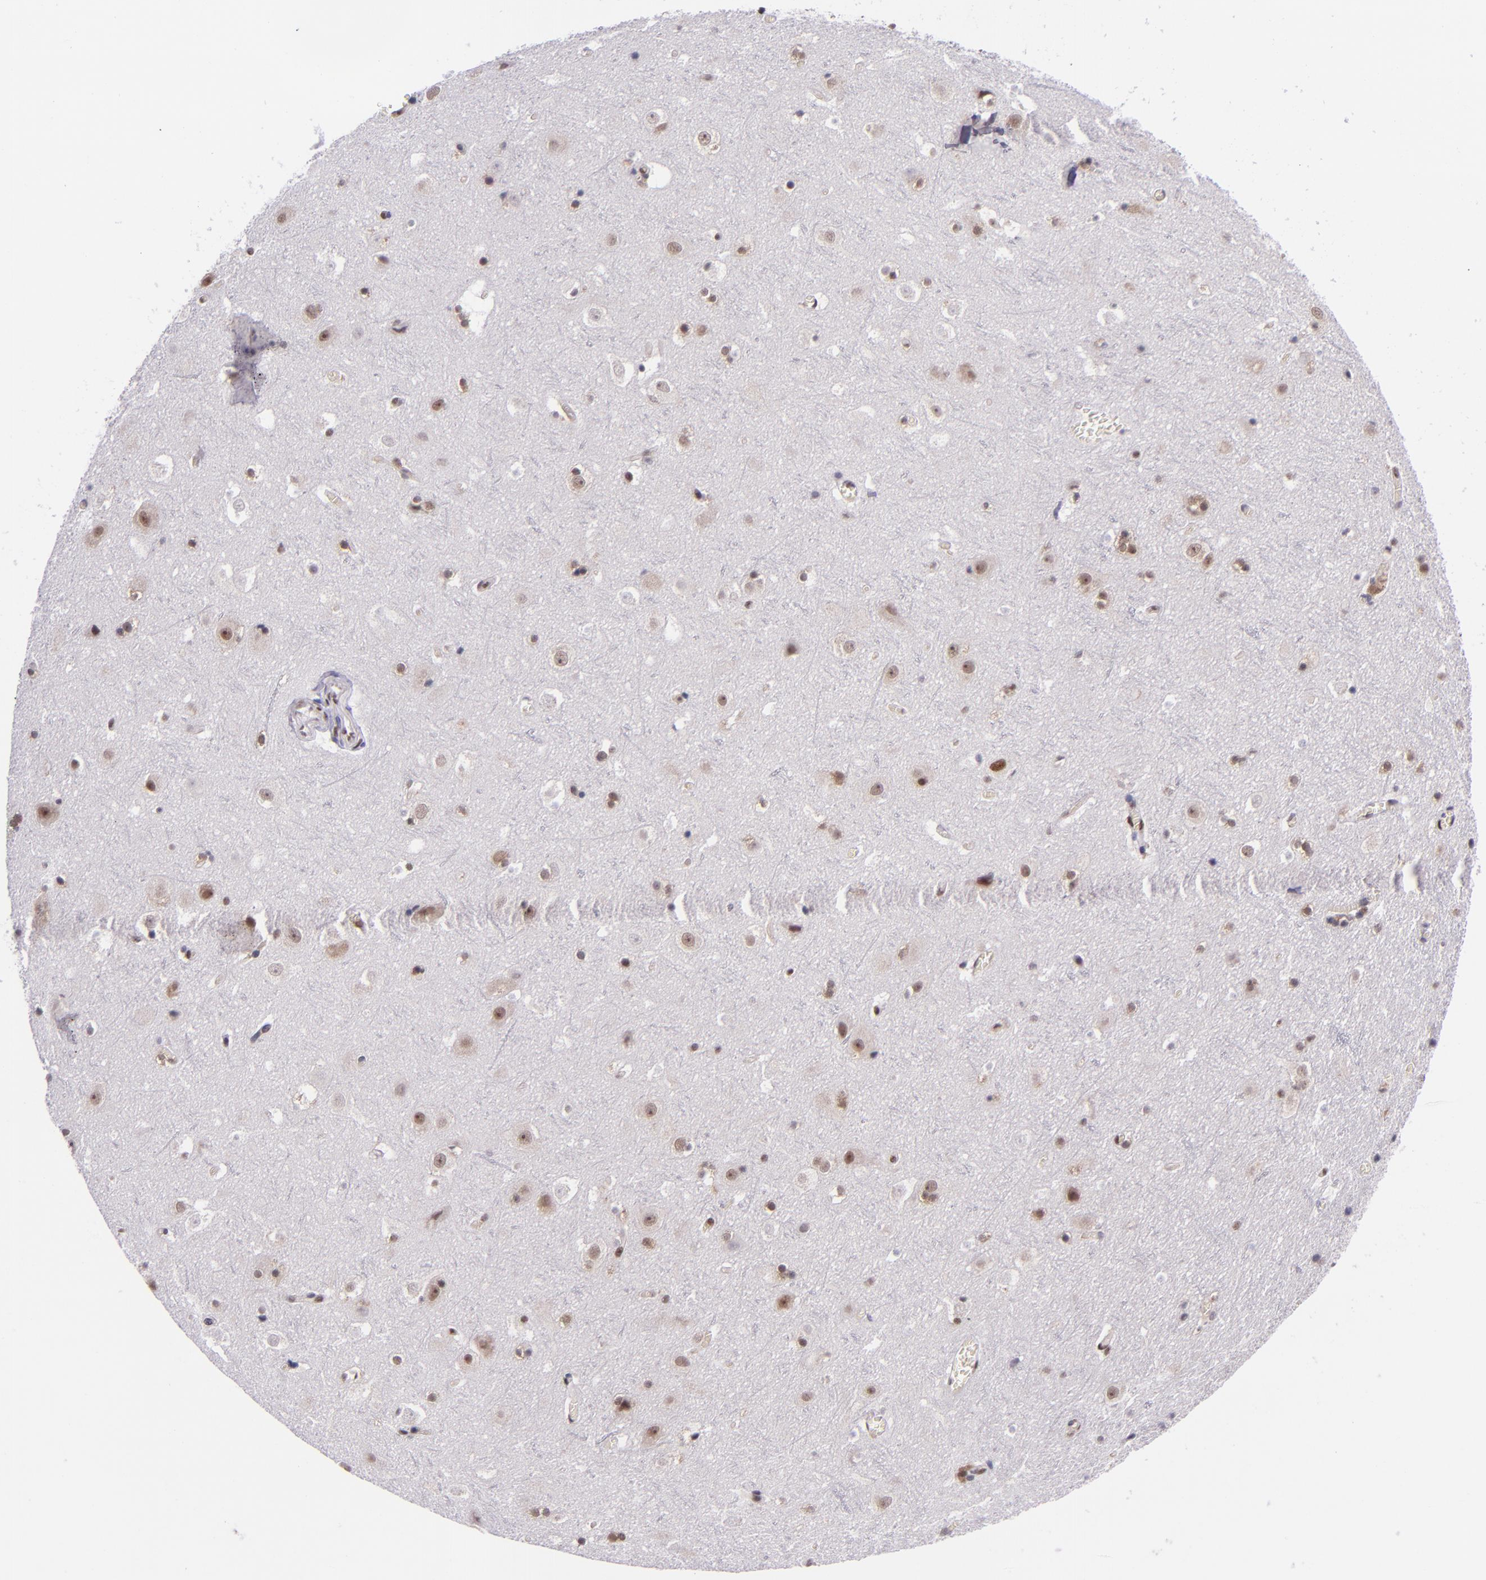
{"staining": {"intensity": "moderate", "quantity": ">75%", "location": "nuclear"}, "tissue": "cerebral cortex", "cell_type": "Endothelial cells", "image_type": "normal", "snomed": [{"axis": "morphology", "description": "Normal tissue, NOS"}, {"axis": "topography", "description": "Cerebral cortex"}], "caption": "Protein staining reveals moderate nuclear positivity in approximately >75% of endothelial cells in normal cerebral cortex.", "gene": "GPKOW", "patient": {"sex": "male", "age": 45}}